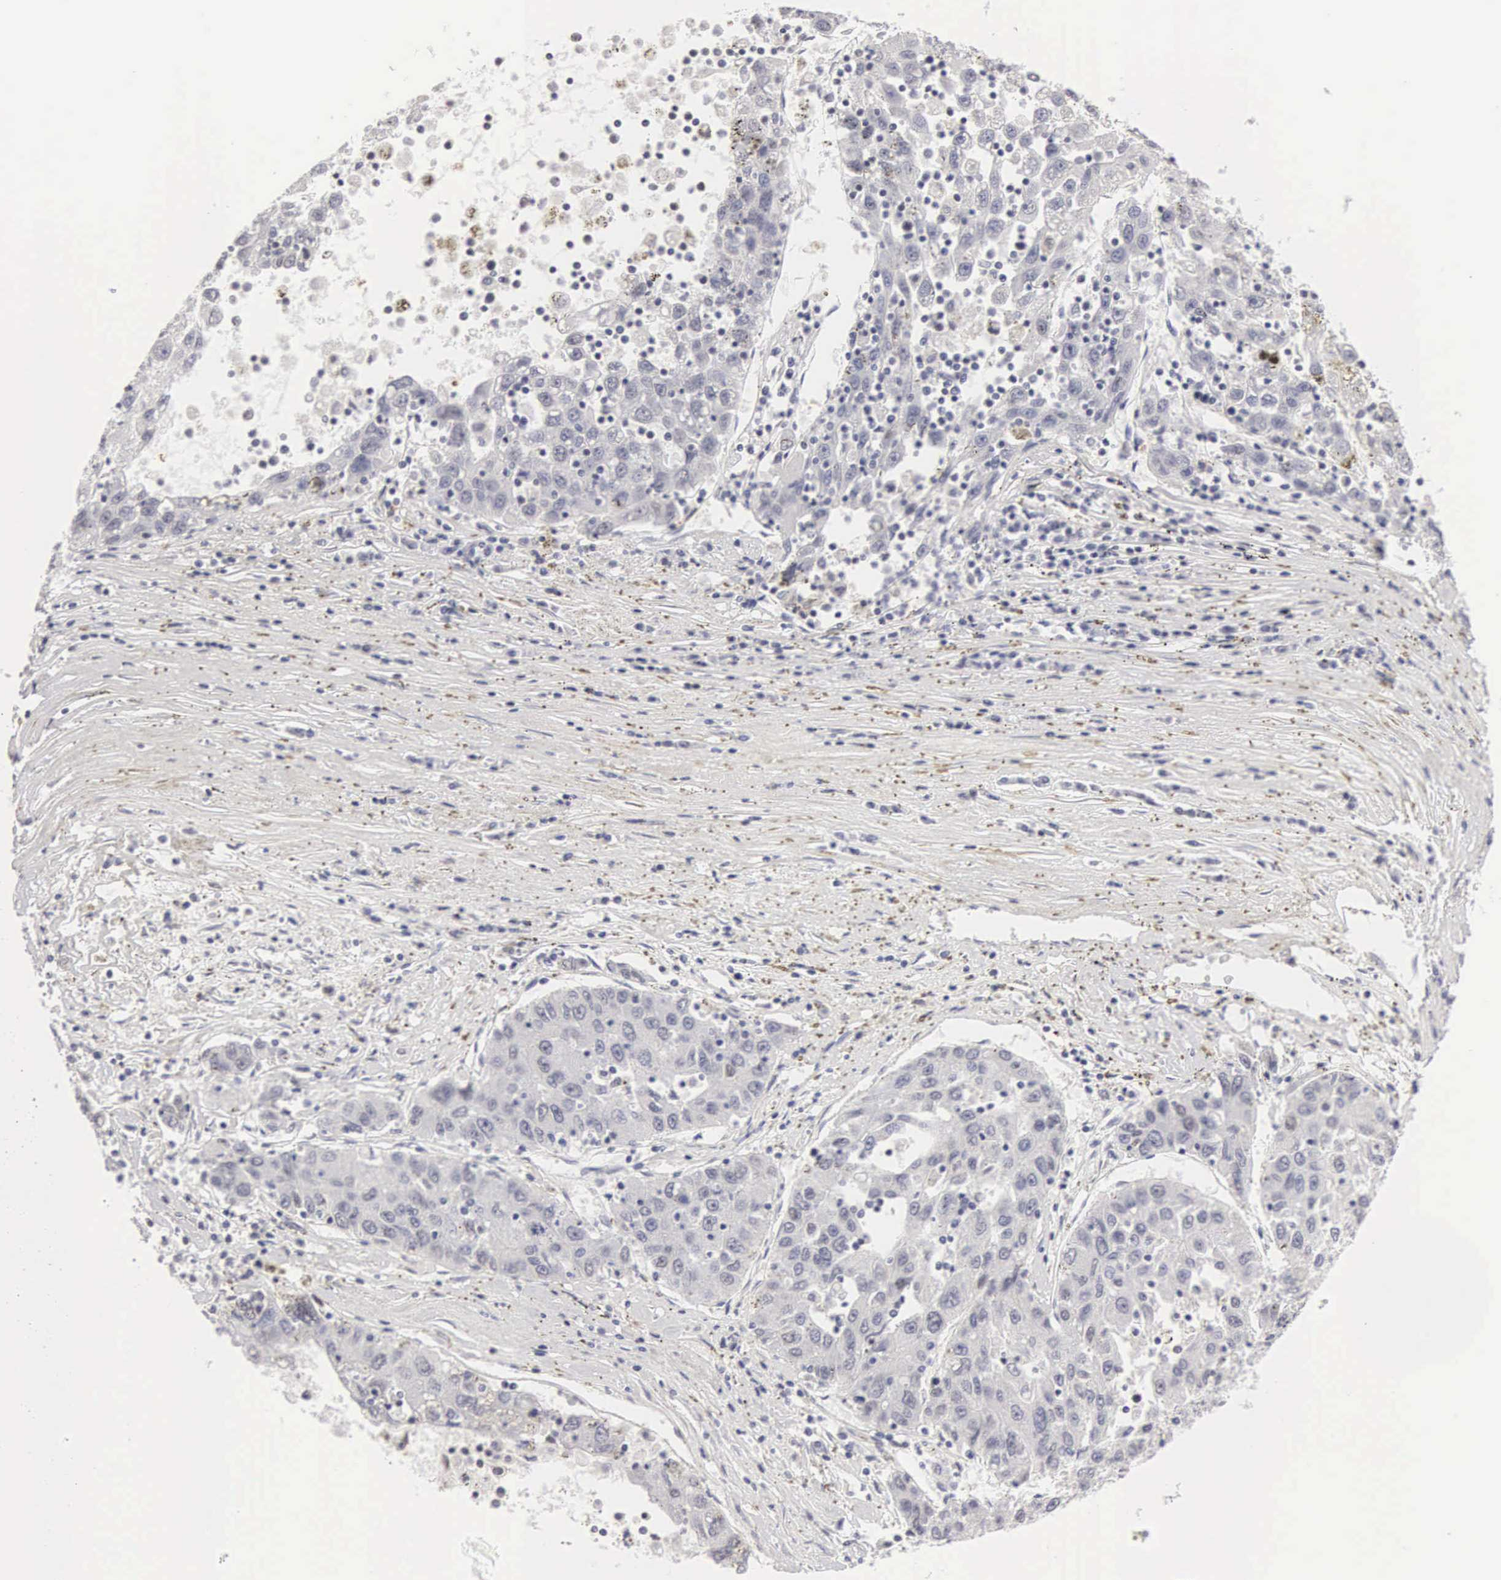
{"staining": {"intensity": "negative", "quantity": "none", "location": "none"}, "tissue": "liver cancer", "cell_type": "Tumor cells", "image_type": "cancer", "snomed": [{"axis": "morphology", "description": "Carcinoma, Hepatocellular, NOS"}, {"axis": "topography", "description": "Liver"}], "caption": "An IHC histopathology image of liver cancer (hepatocellular carcinoma) is shown. There is no staining in tumor cells of liver cancer (hepatocellular carcinoma).", "gene": "FAM47A", "patient": {"sex": "male", "age": 49}}